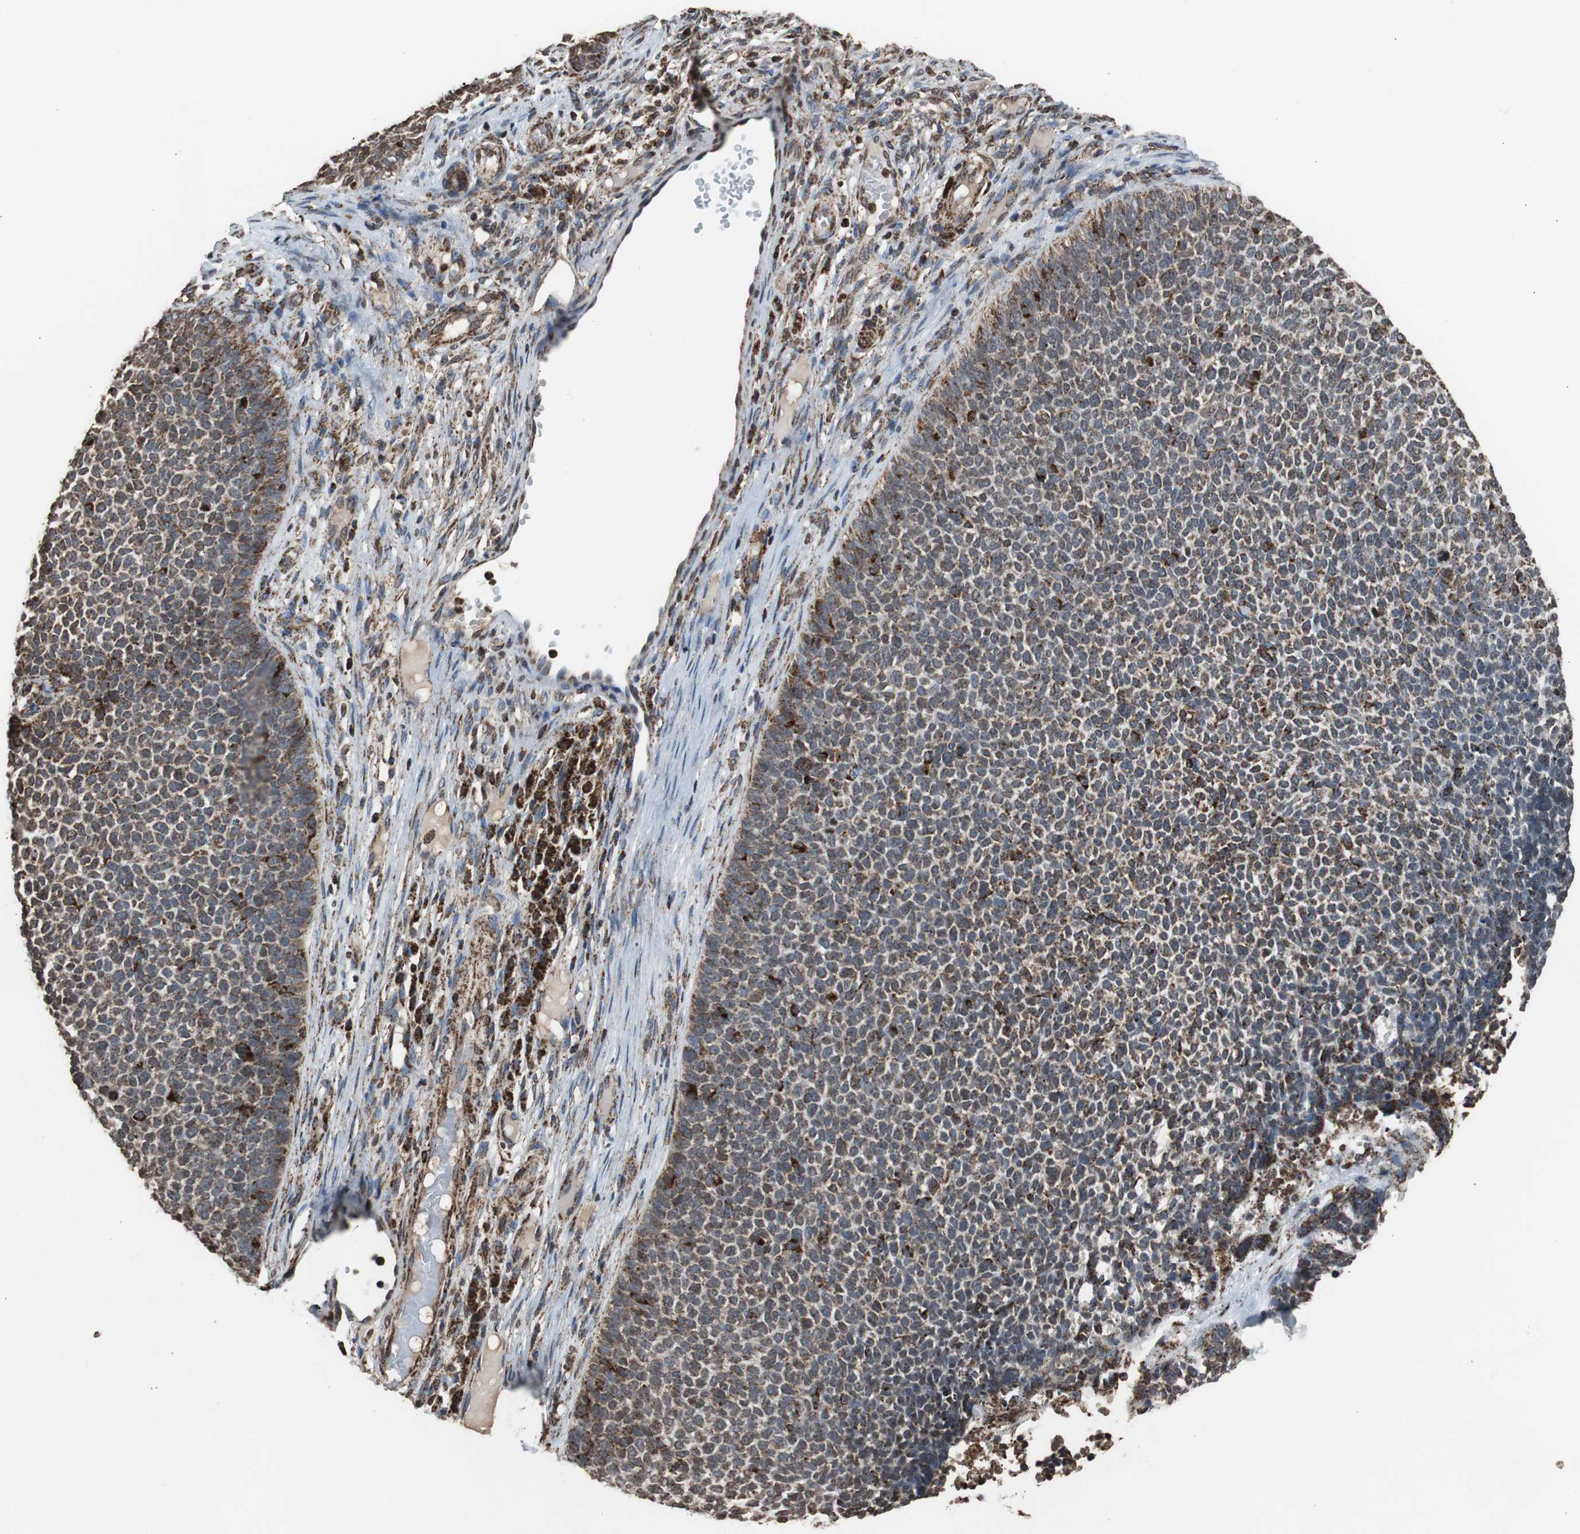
{"staining": {"intensity": "moderate", "quantity": ">75%", "location": "cytoplasmic/membranous"}, "tissue": "skin cancer", "cell_type": "Tumor cells", "image_type": "cancer", "snomed": [{"axis": "morphology", "description": "Basal cell carcinoma"}, {"axis": "topography", "description": "Skin"}], "caption": "IHC (DAB) staining of human skin cancer exhibits moderate cytoplasmic/membranous protein positivity in approximately >75% of tumor cells. (IHC, brightfield microscopy, high magnification).", "gene": "HSPA9", "patient": {"sex": "female", "age": 84}}